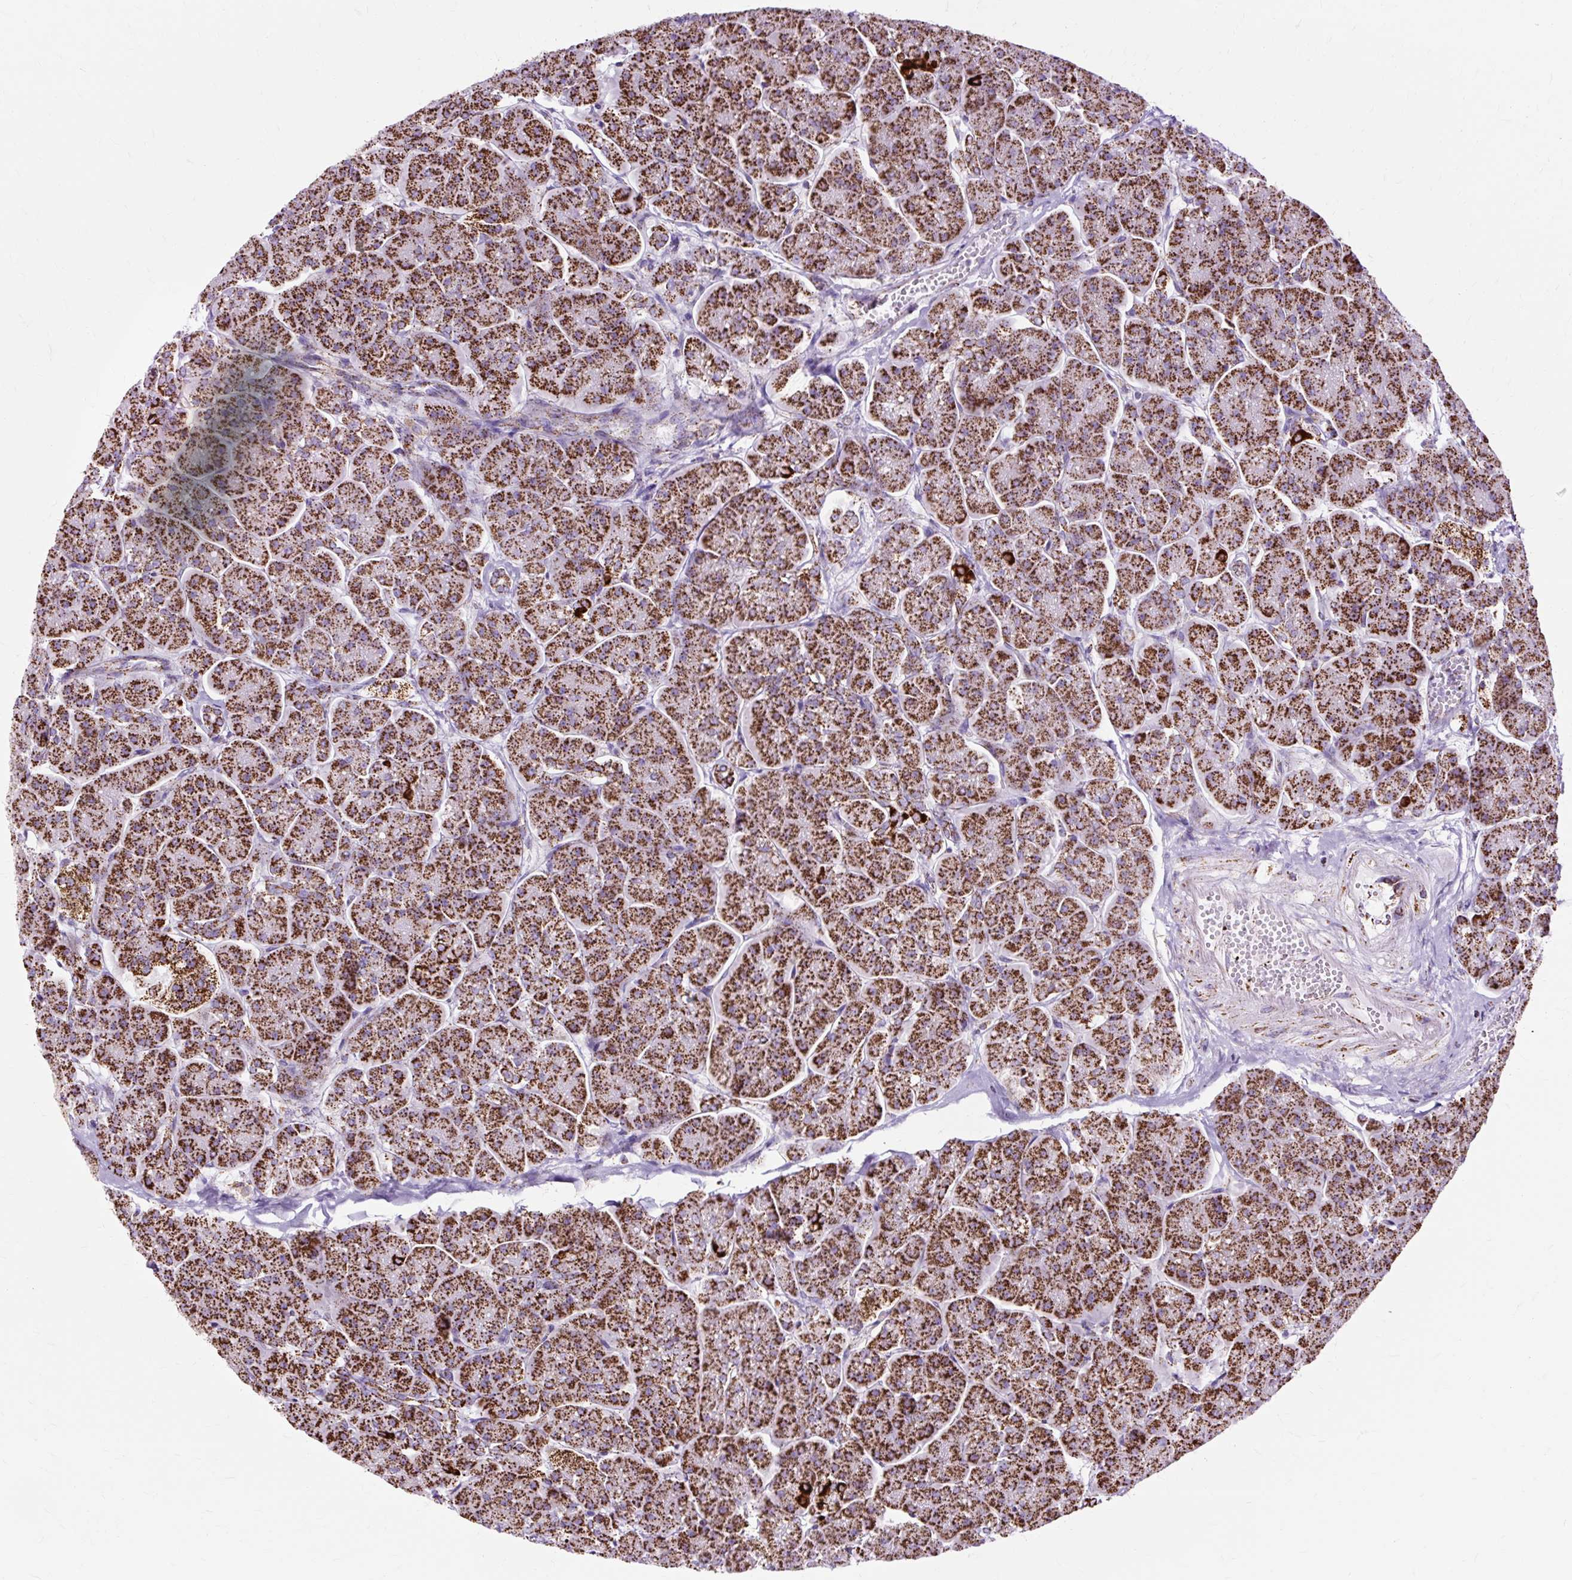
{"staining": {"intensity": "strong", "quantity": ">75%", "location": "cytoplasmic/membranous"}, "tissue": "pancreas", "cell_type": "Exocrine glandular cells", "image_type": "normal", "snomed": [{"axis": "morphology", "description": "Normal tissue, NOS"}, {"axis": "topography", "description": "Pancreas"}, {"axis": "topography", "description": "Peripheral nerve tissue"}], "caption": "Brown immunohistochemical staining in benign human pancreas demonstrates strong cytoplasmic/membranous expression in approximately >75% of exocrine glandular cells. (IHC, brightfield microscopy, high magnification).", "gene": "DLAT", "patient": {"sex": "male", "age": 54}}